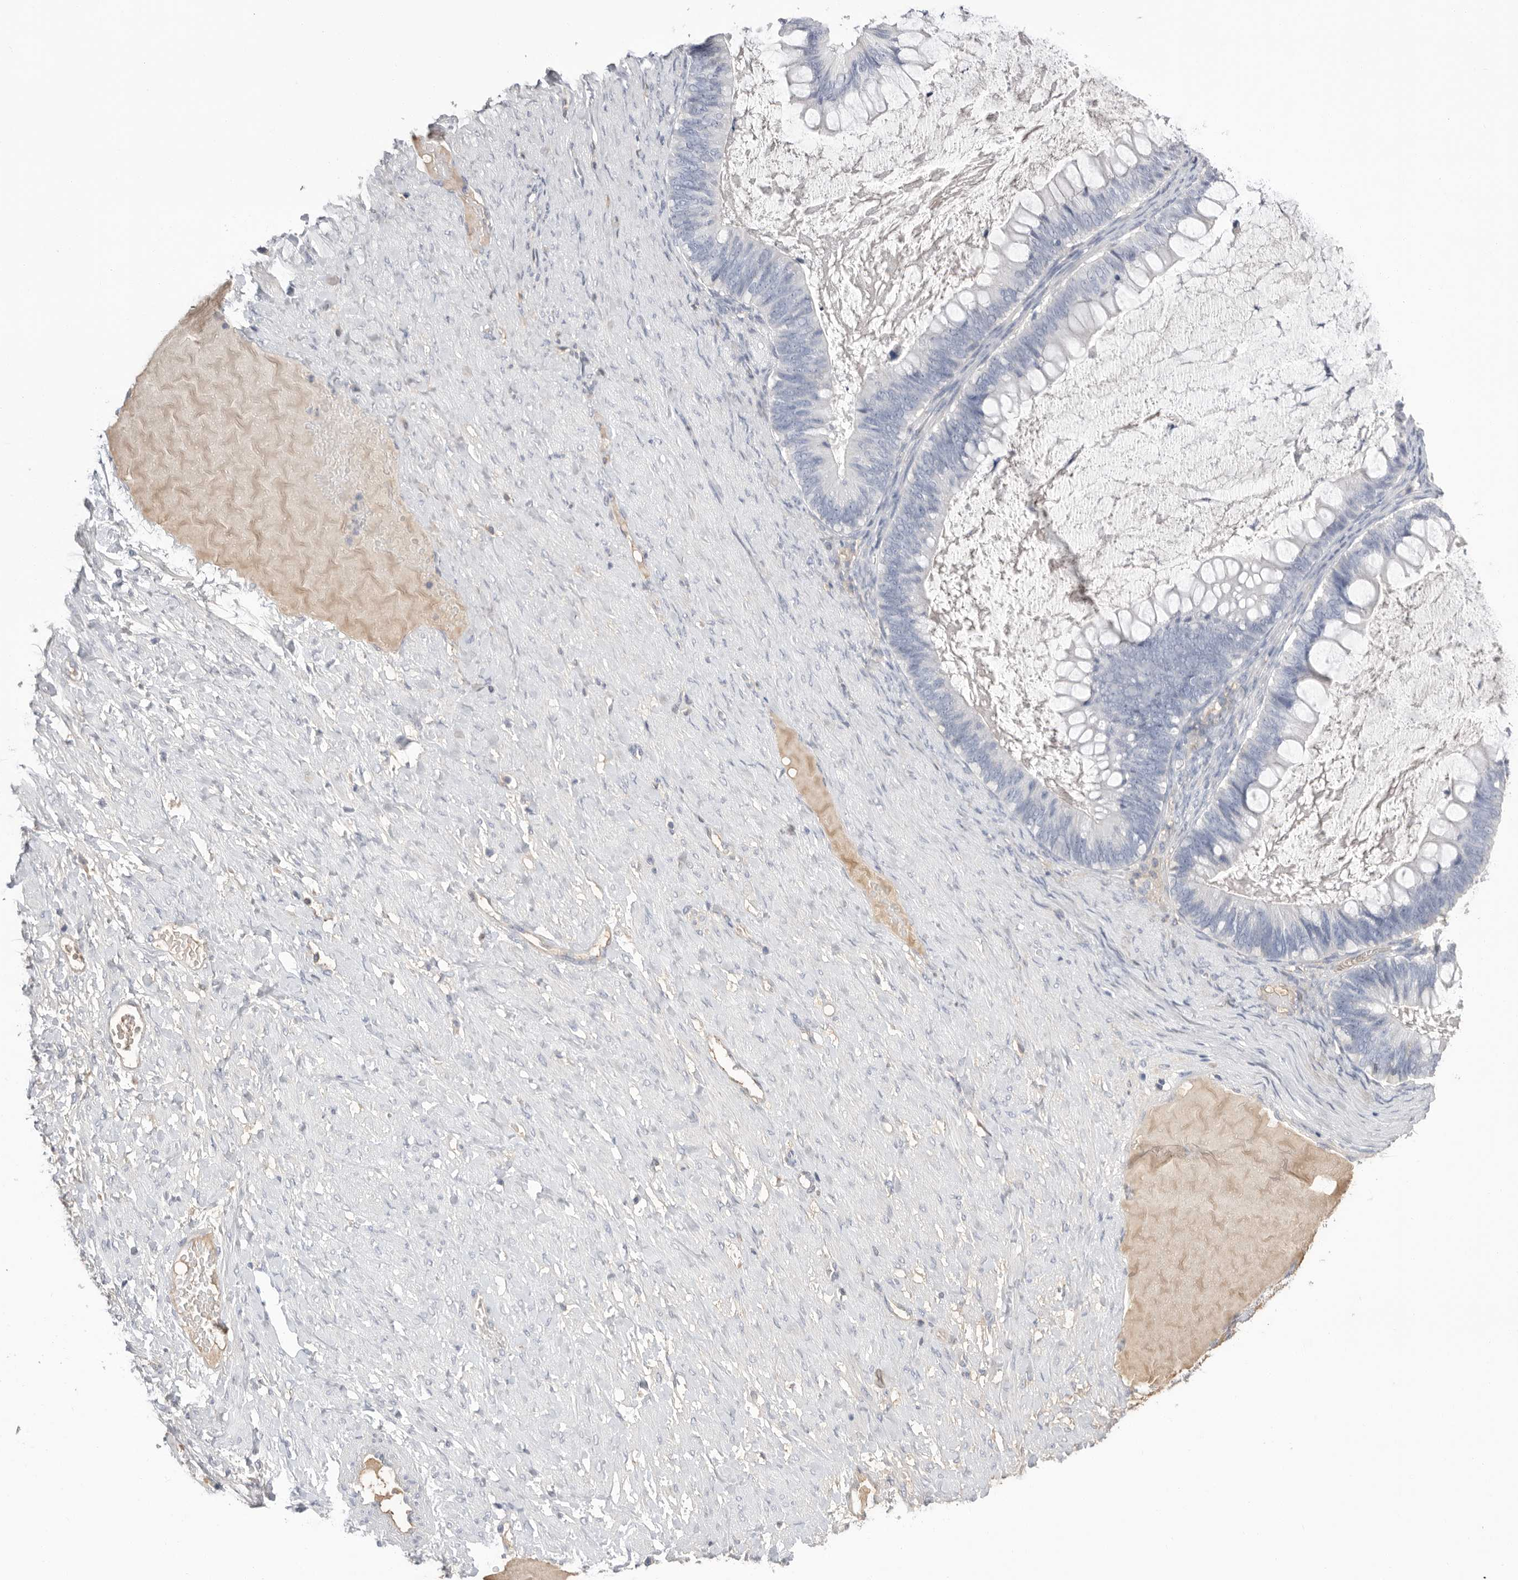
{"staining": {"intensity": "negative", "quantity": "none", "location": "none"}, "tissue": "ovarian cancer", "cell_type": "Tumor cells", "image_type": "cancer", "snomed": [{"axis": "morphology", "description": "Cystadenocarcinoma, mucinous, NOS"}, {"axis": "topography", "description": "Ovary"}], "caption": "The histopathology image shows no staining of tumor cells in ovarian mucinous cystadenocarcinoma. (DAB immunohistochemistry (IHC), high magnification).", "gene": "APOA2", "patient": {"sex": "female", "age": 61}}